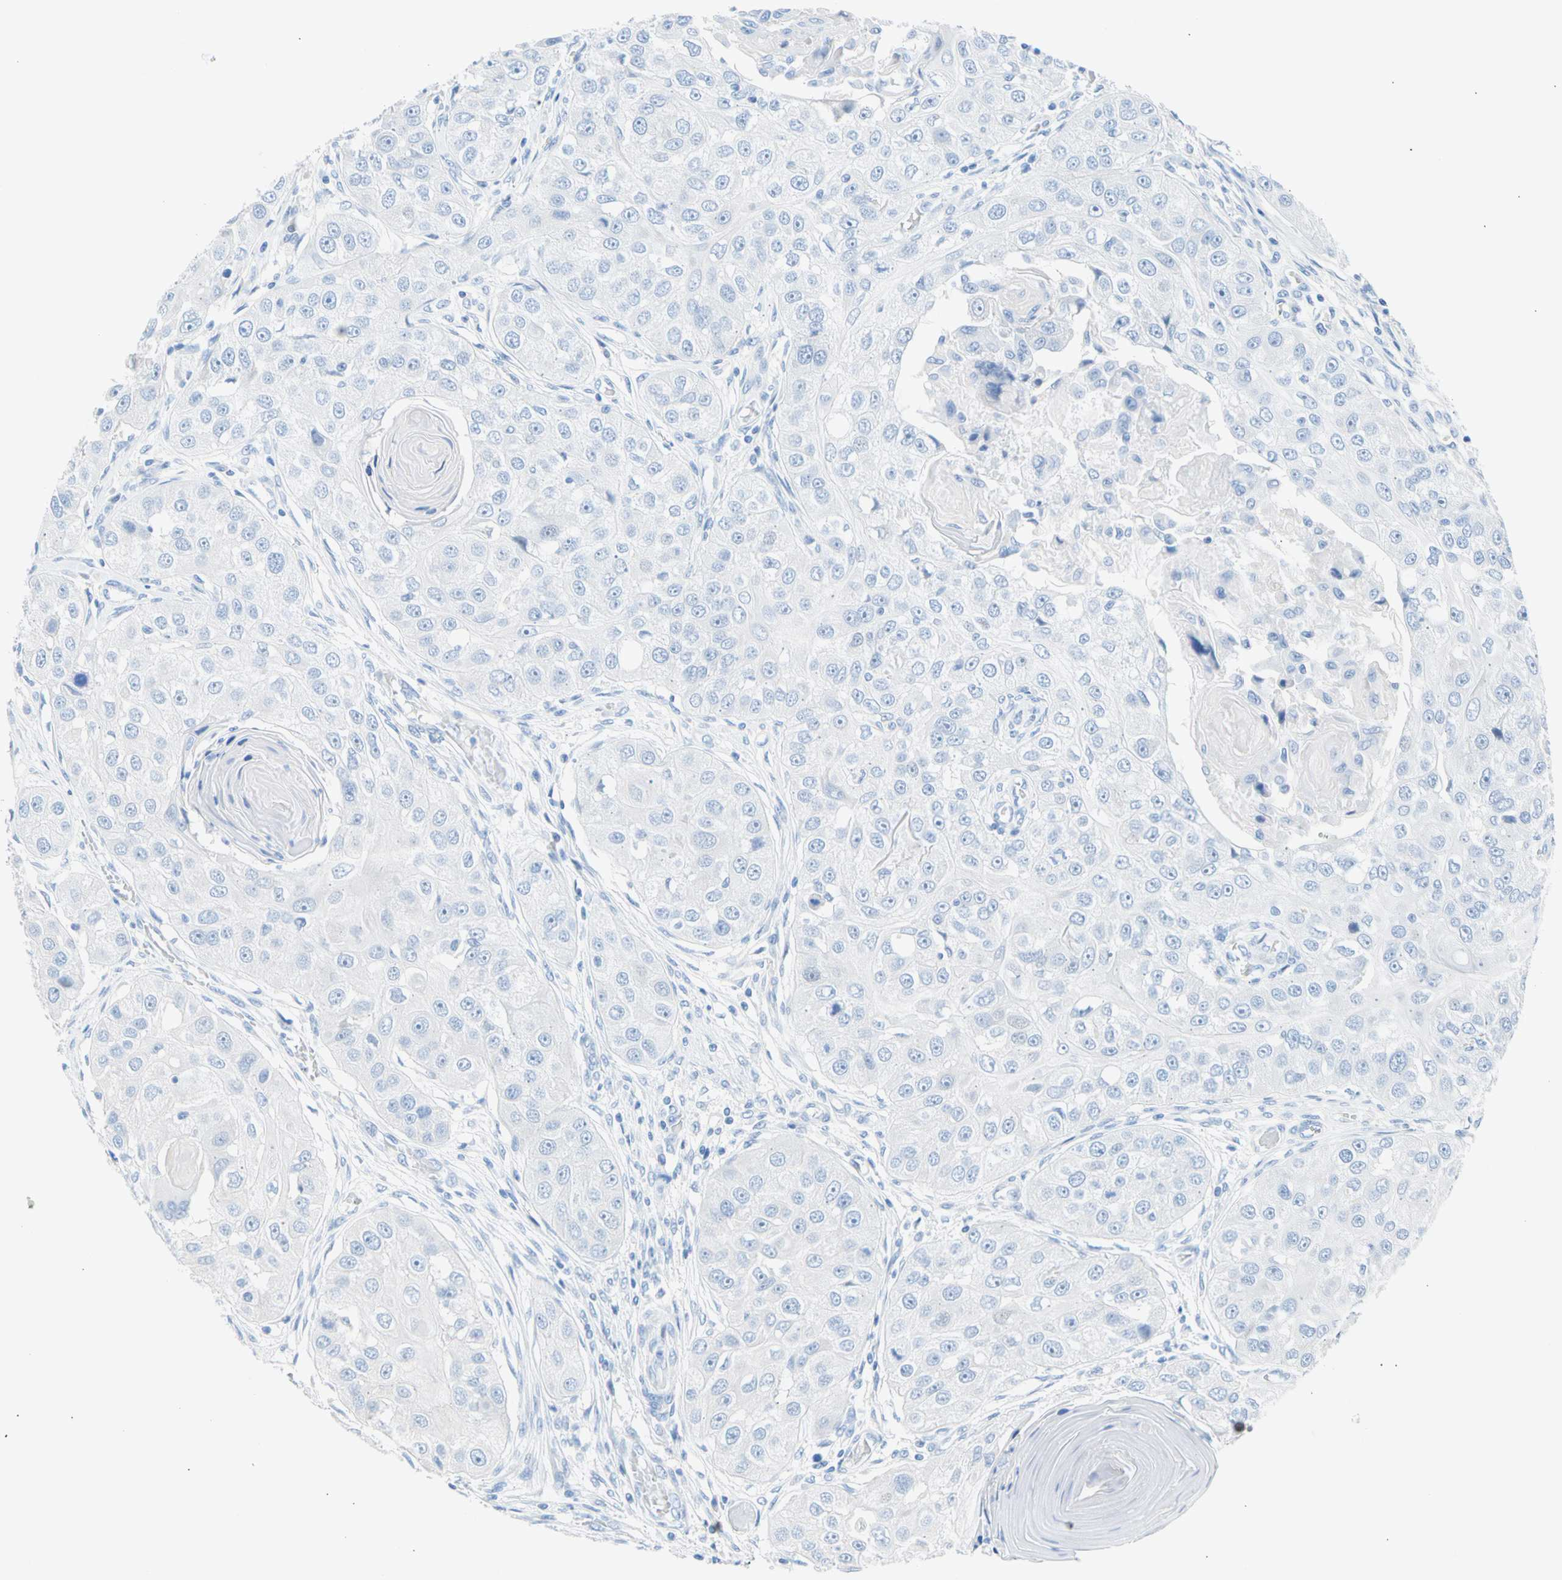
{"staining": {"intensity": "negative", "quantity": "none", "location": "none"}, "tissue": "head and neck cancer", "cell_type": "Tumor cells", "image_type": "cancer", "snomed": [{"axis": "morphology", "description": "Normal tissue, NOS"}, {"axis": "morphology", "description": "Squamous cell carcinoma, NOS"}, {"axis": "topography", "description": "Skeletal muscle"}, {"axis": "topography", "description": "Head-Neck"}], "caption": "The immunohistochemistry (IHC) image has no significant positivity in tumor cells of head and neck squamous cell carcinoma tissue.", "gene": "CEL", "patient": {"sex": "male", "age": 51}}